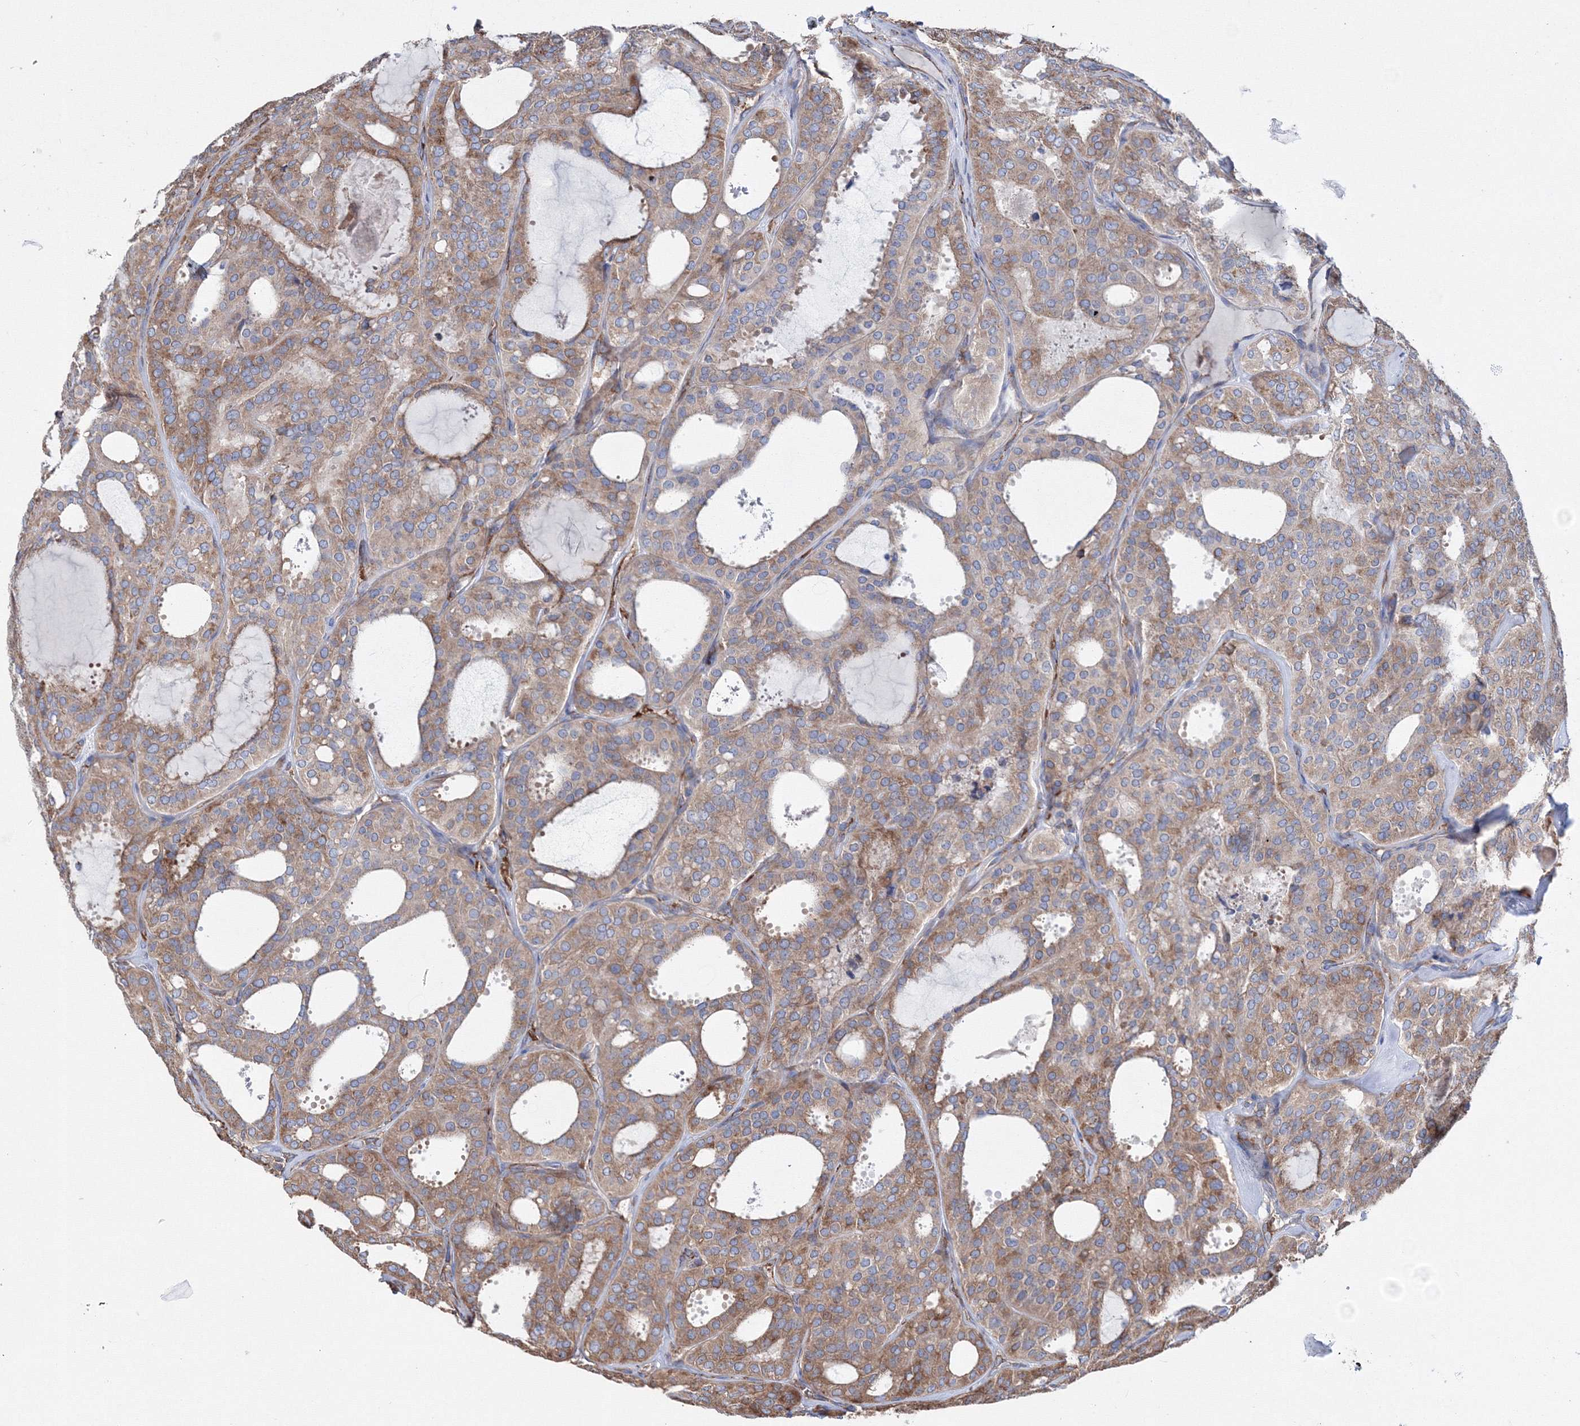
{"staining": {"intensity": "moderate", "quantity": ">75%", "location": "cytoplasmic/membranous"}, "tissue": "thyroid cancer", "cell_type": "Tumor cells", "image_type": "cancer", "snomed": [{"axis": "morphology", "description": "Follicular adenoma carcinoma, NOS"}, {"axis": "topography", "description": "Thyroid gland"}], "caption": "High-magnification brightfield microscopy of thyroid cancer (follicular adenoma carcinoma) stained with DAB (brown) and counterstained with hematoxylin (blue). tumor cells exhibit moderate cytoplasmic/membranous staining is present in about>75% of cells.", "gene": "VPS8", "patient": {"sex": "male", "age": 75}}